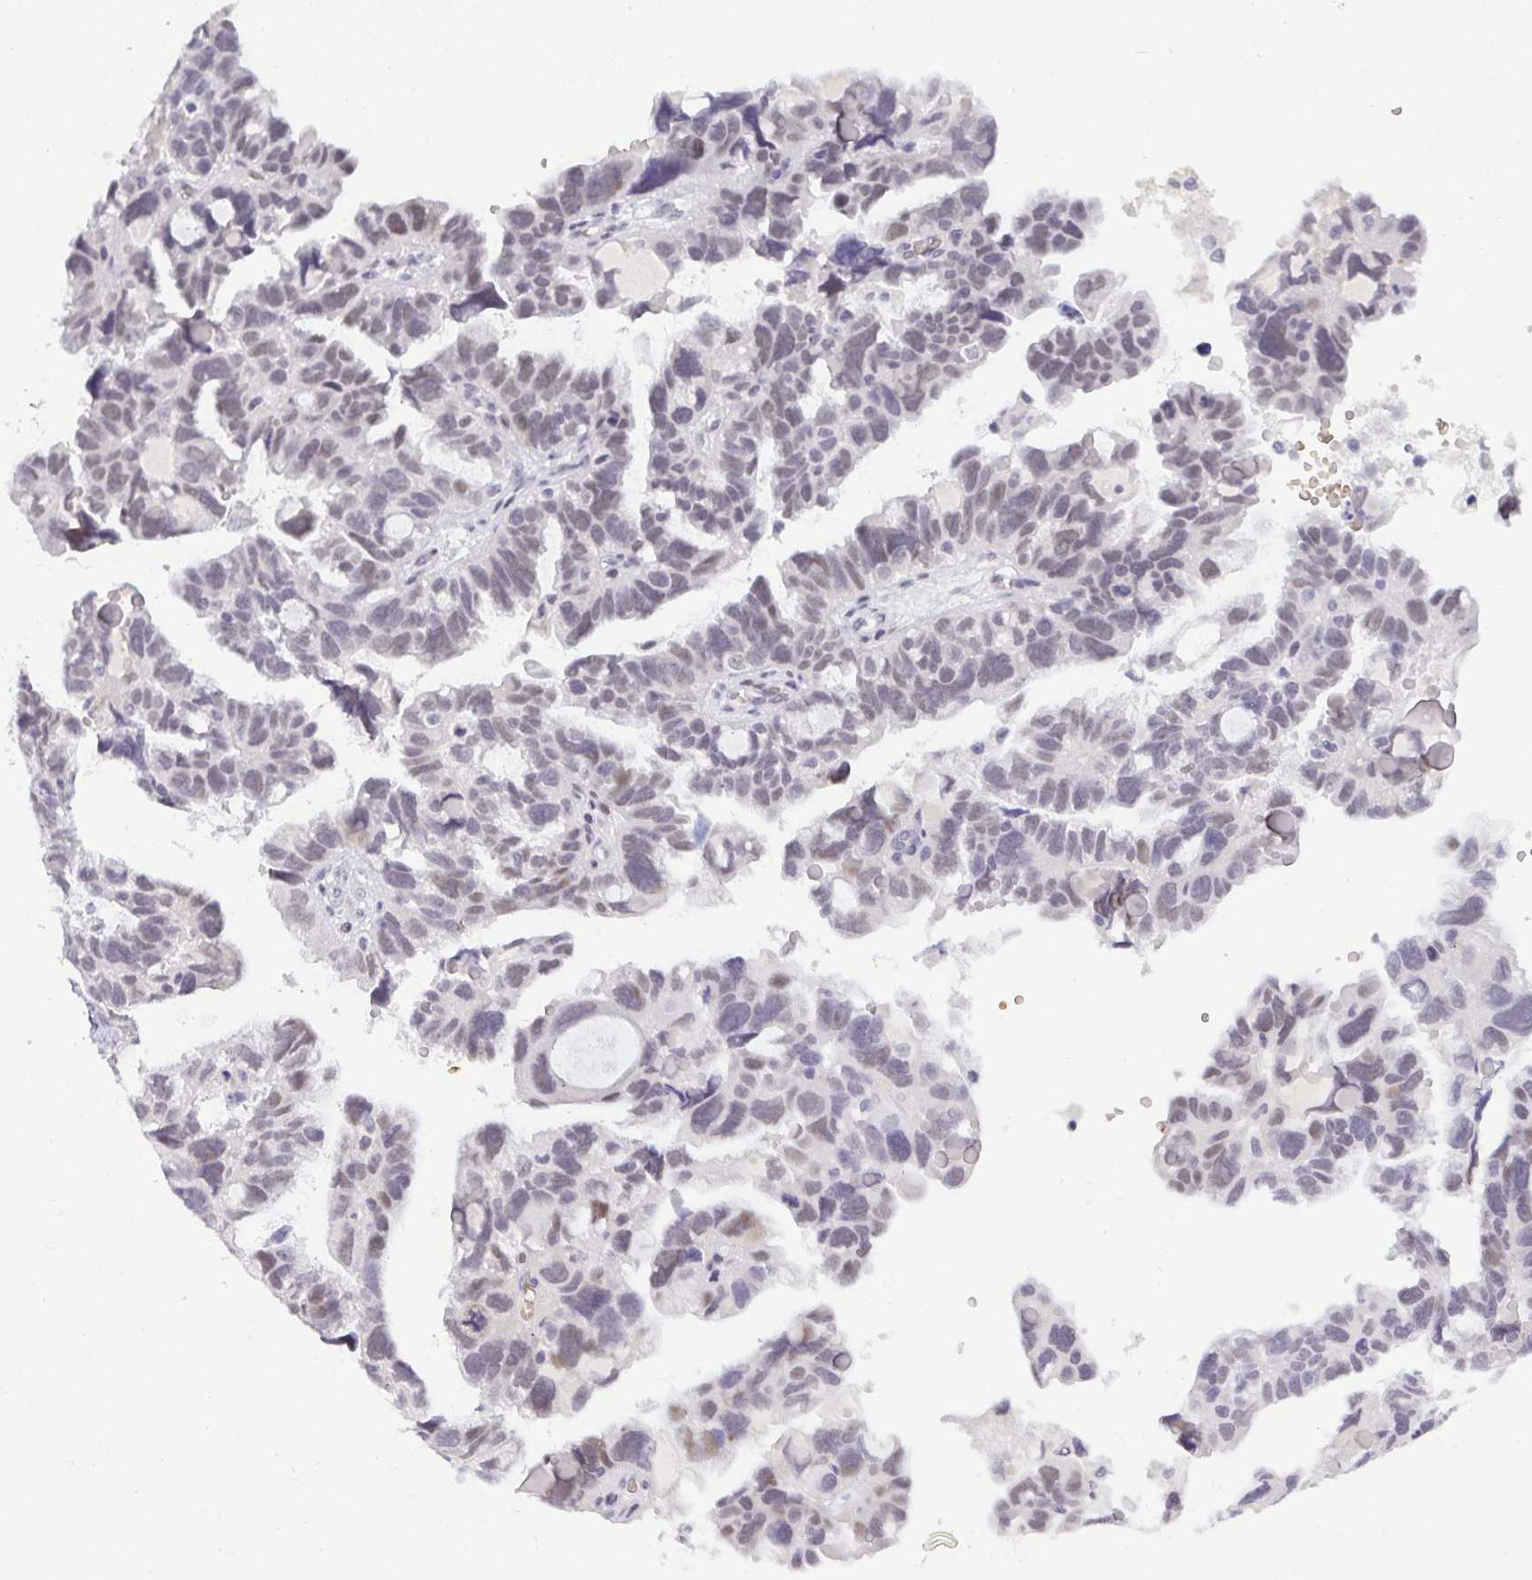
{"staining": {"intensity": "weak", "quantity": "25%-75%", "location": "nuclear"}, "tissue": "ovarian cancer", "cell_type": "Tumor cells", "image_type": "cancer", "snomed": [{"axis": "morphology", "description": "Cystadenocarcinoma, serous, NOS"}, {"axis": "topography", "description": "Ovary"}], "caption": "Immunohistochemistry of human ovarian cancer shows low levels of weak nuclear expression in approximately 25%-75% of tumor cells.", "gene": "TNMD", "patient": {"sex": "female", "age": 60}}